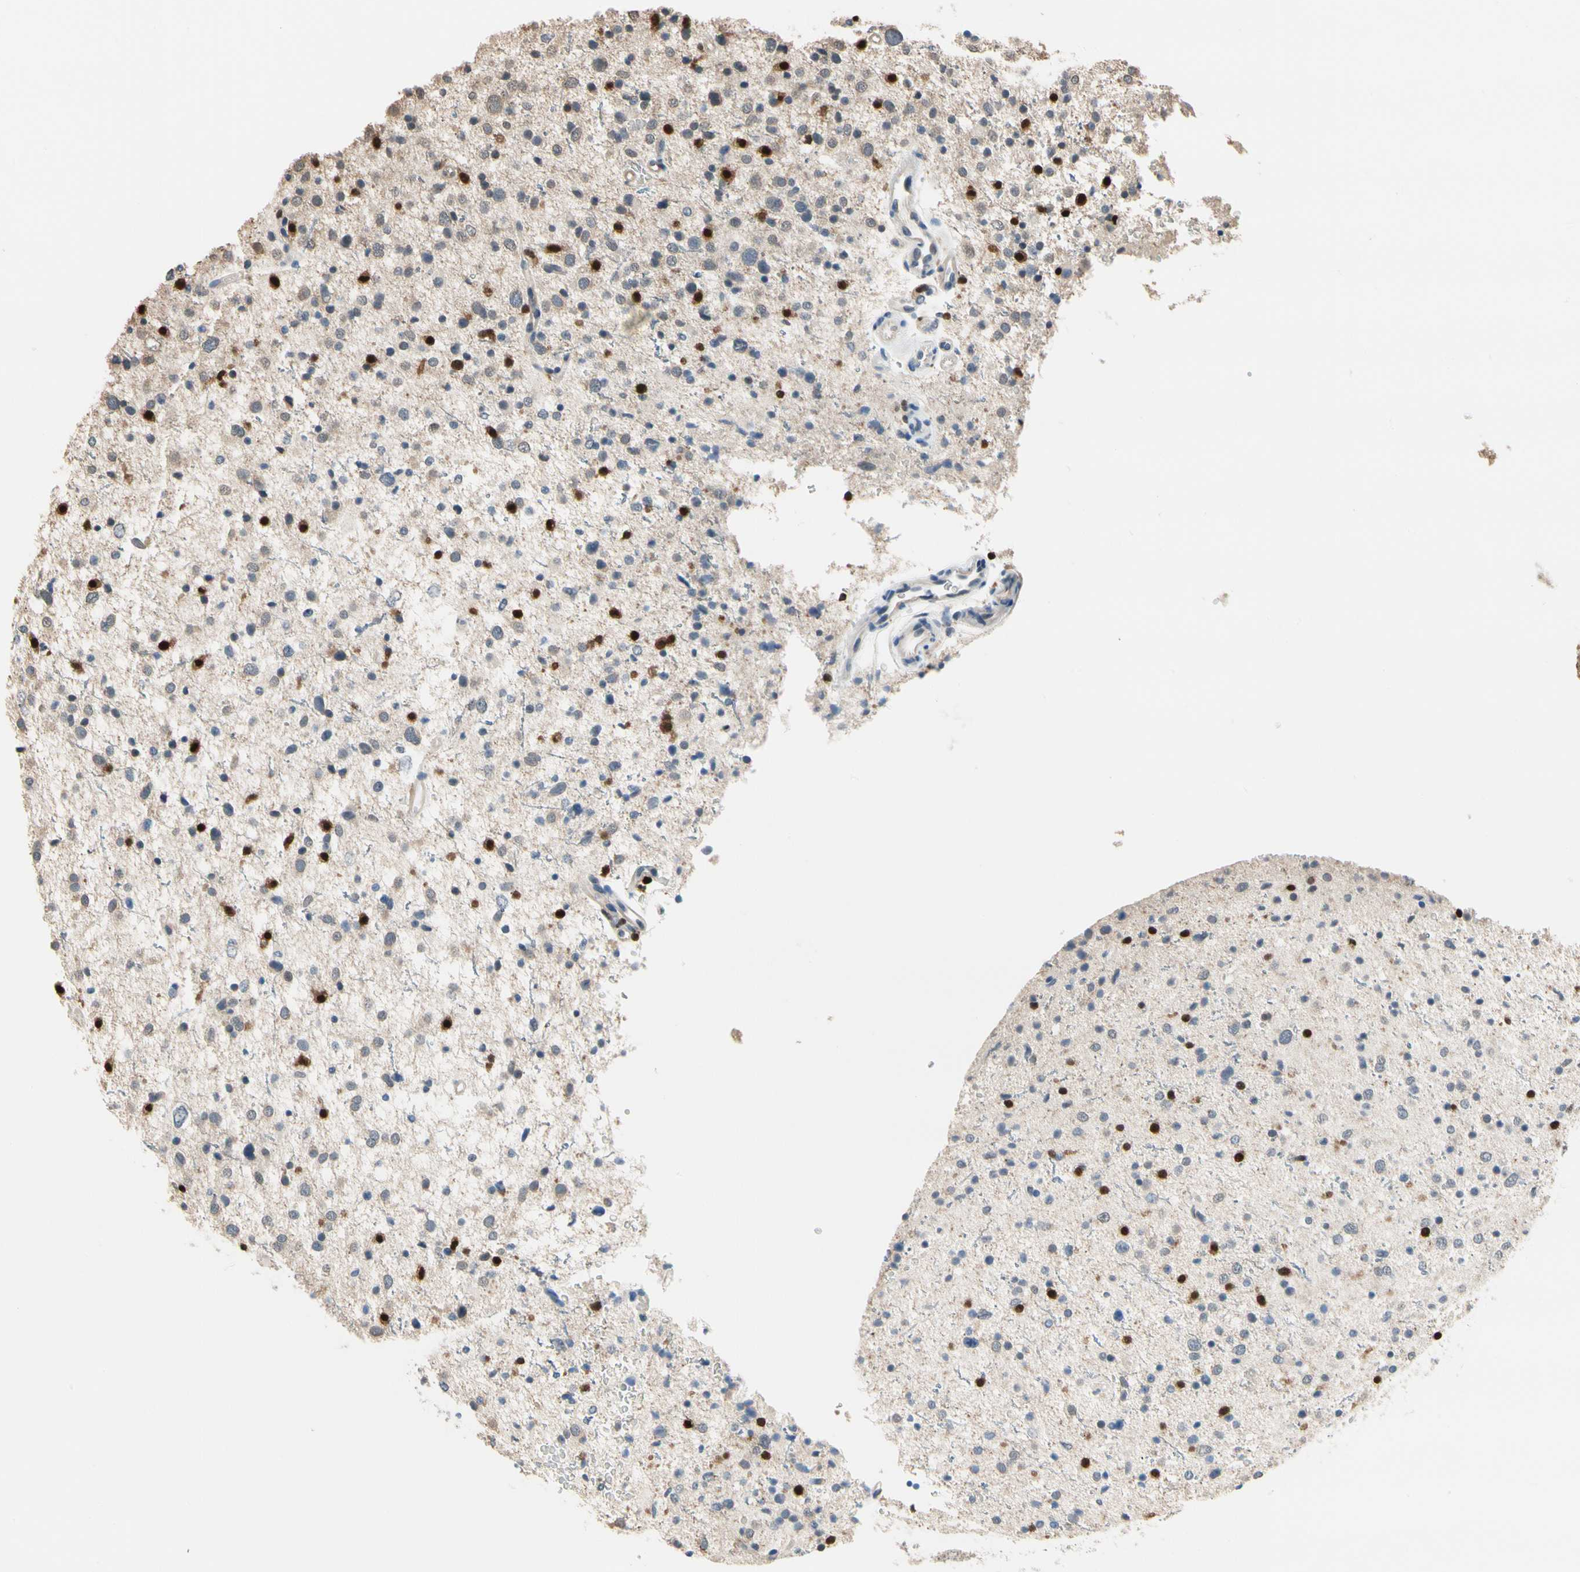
{"staining": {"intensity": "strong", "quantity": "<25%", "location": "cytoplasmic/membranous,nuclear"}, "tissue": "glioma", "cell_type": "Tumor cells", "image_type": "cancer", "snomed": [{"axis": "morphology", "description": "Glioma, malignant, Low grade"}, {"axis": "topography", "description": "Brain"}], "caption": "Protein expression analysis of glioma reveals strong cytoplasmic/membranous and nuclear positivity in about <25% of tumor cells.", "gene": "NFATC2", "patient": {"sex": "female", "age": 37}}